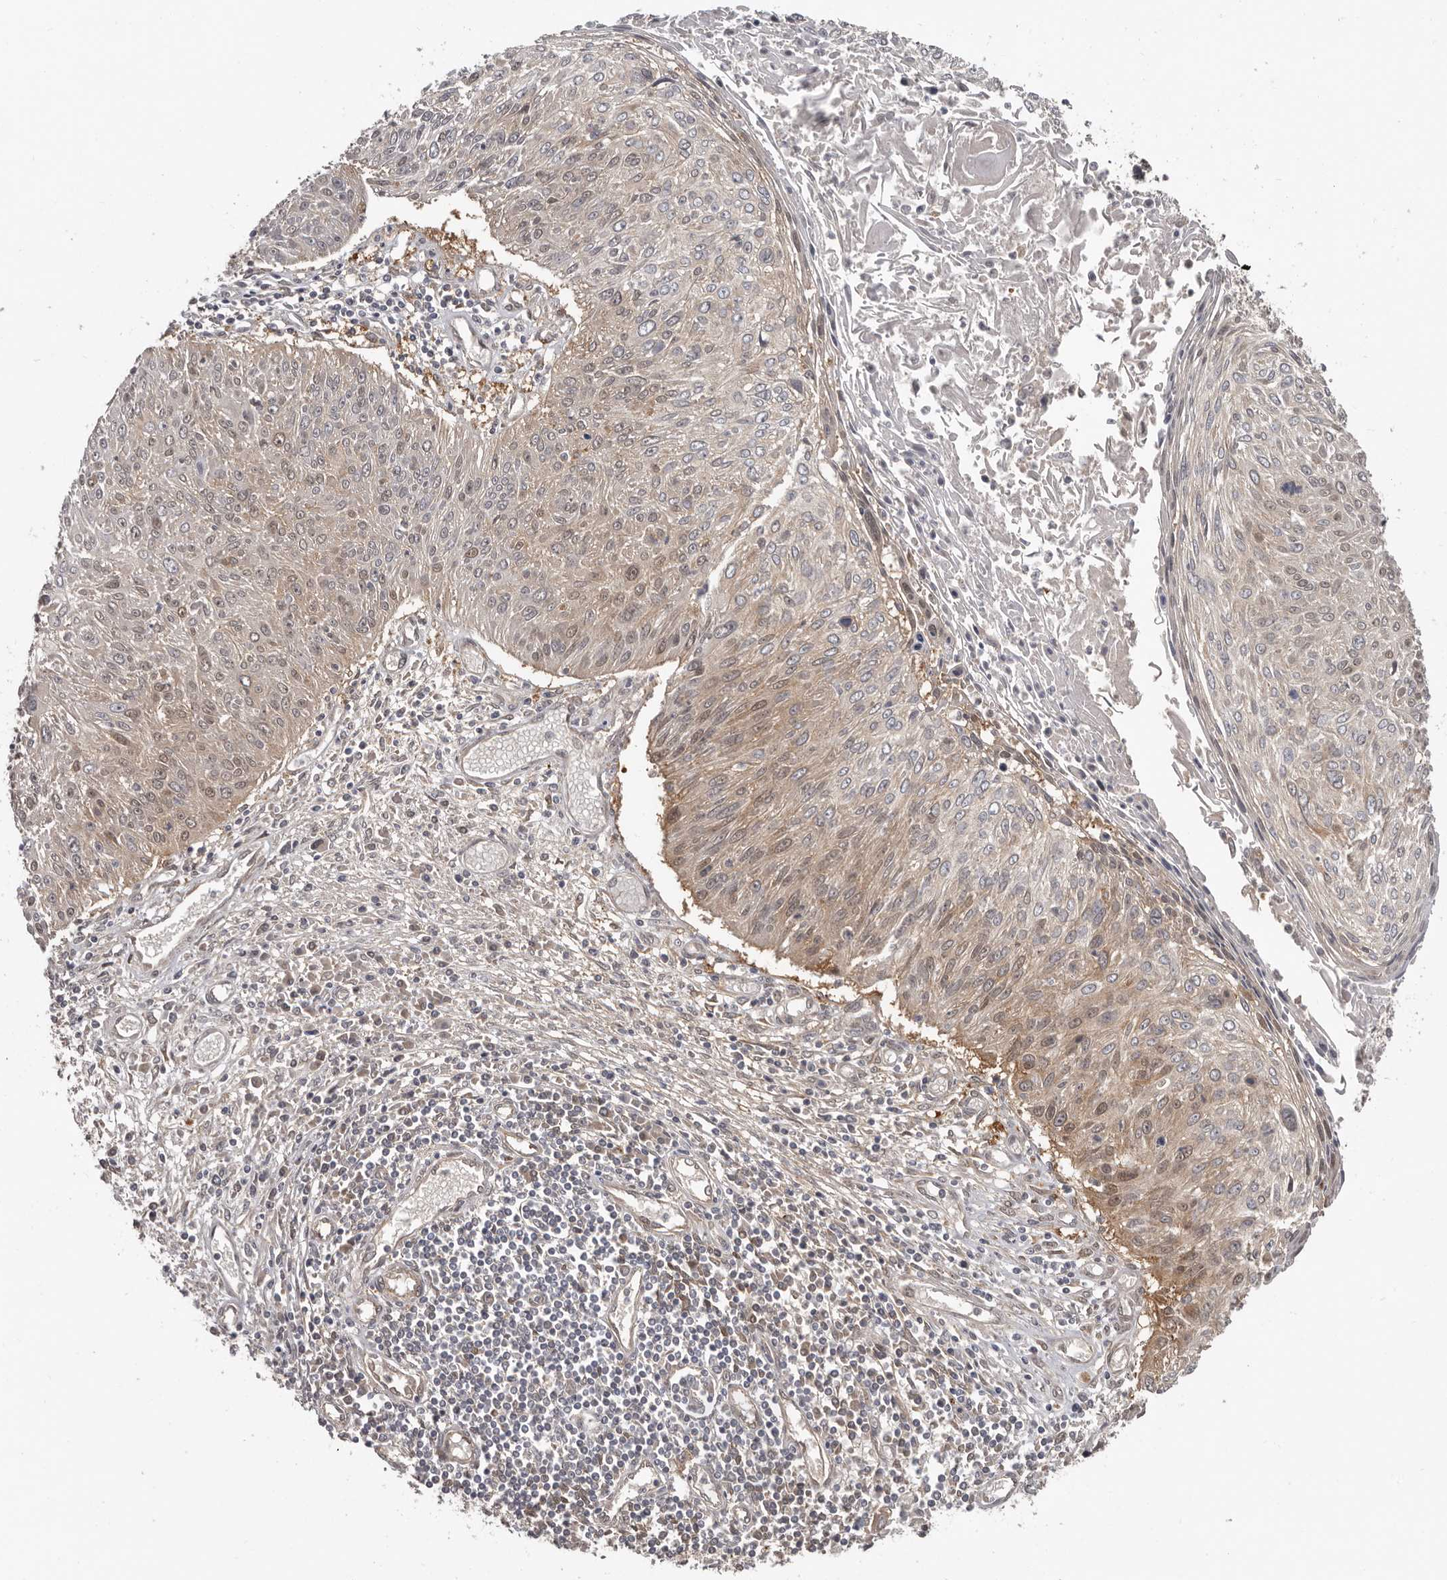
{"staining": {"intensity": "moderate", "quantity": ">75%", "location": "cytoplasmic/membranous,nuclear"}, "tissue": "cervical cancer", "cell_type": "Tumor cells", "image_type": "cancer", "snomed": [{"axis": "morphology", "description": "Squamous cell carcinoma, NOS"}, {"axis": "topography", "description": "Cervix"}], "caption": "Human cervical squamous cell carcinoma stained for a protein (brown) exhibits moderate cytoplasmic/membranous and nuclear positive expression in approximately >75% of tumor cells.", "gene": "BAD", "patient": {"sex": "female", "age": 51}}